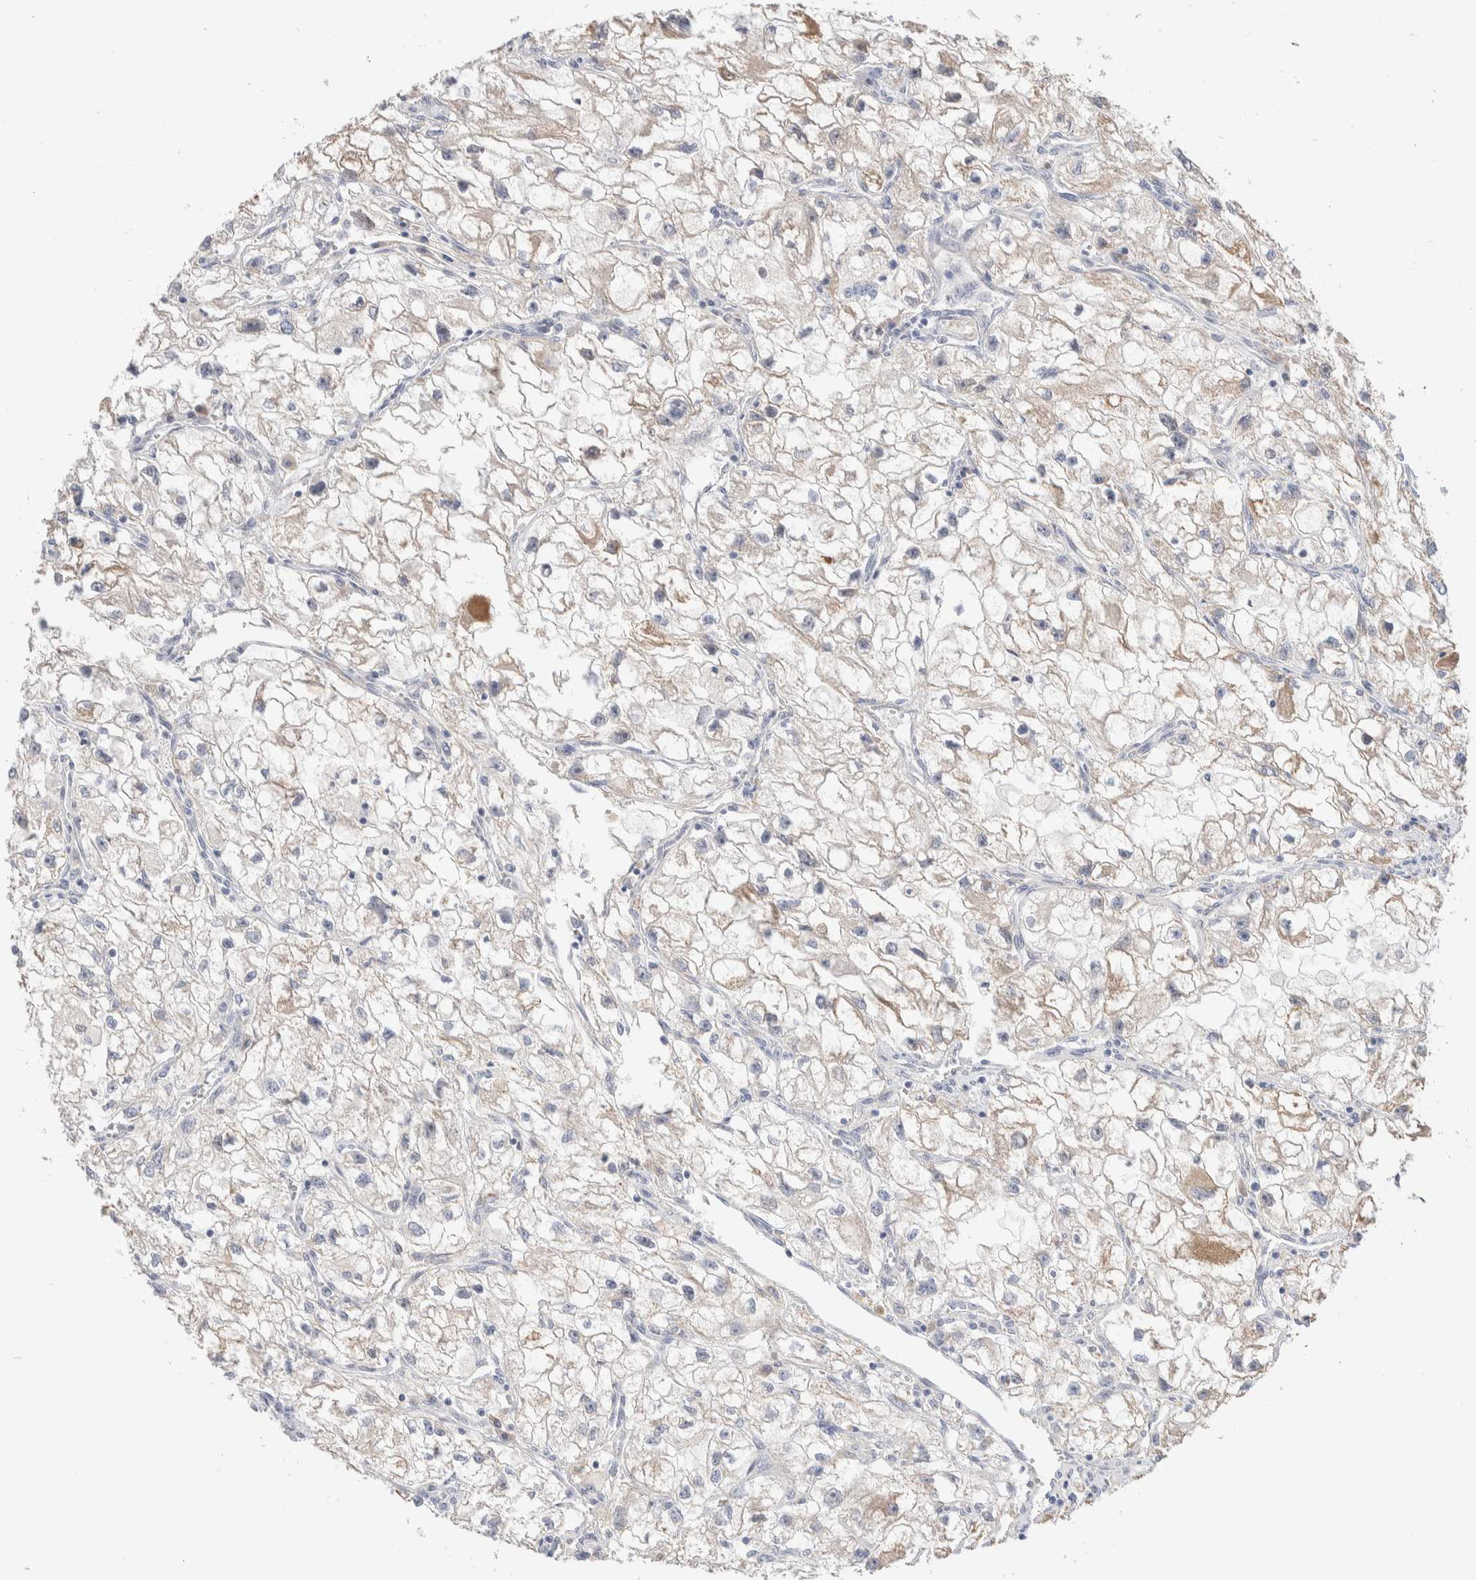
{"staining": {"intensity": "weak", "quantity": "<25%", "location": "cytoplasmic/membranous"}, "tissue": "renal cancer", "cell_type": "Tumor cells", "image_type": "cancer", "snomed": [{"axis": "morphology", "description": "Adenocarcinoma, NOS"}, {"axis": "topography", "description": "Kidney"}], "caption": "This is an immunohistochemistry micrograph of renal cancer (adenocarcinoma). There is no positivity in tumor cells.", "gene": "RUSF1", "patient": {"sex": "female", "age": 70}}